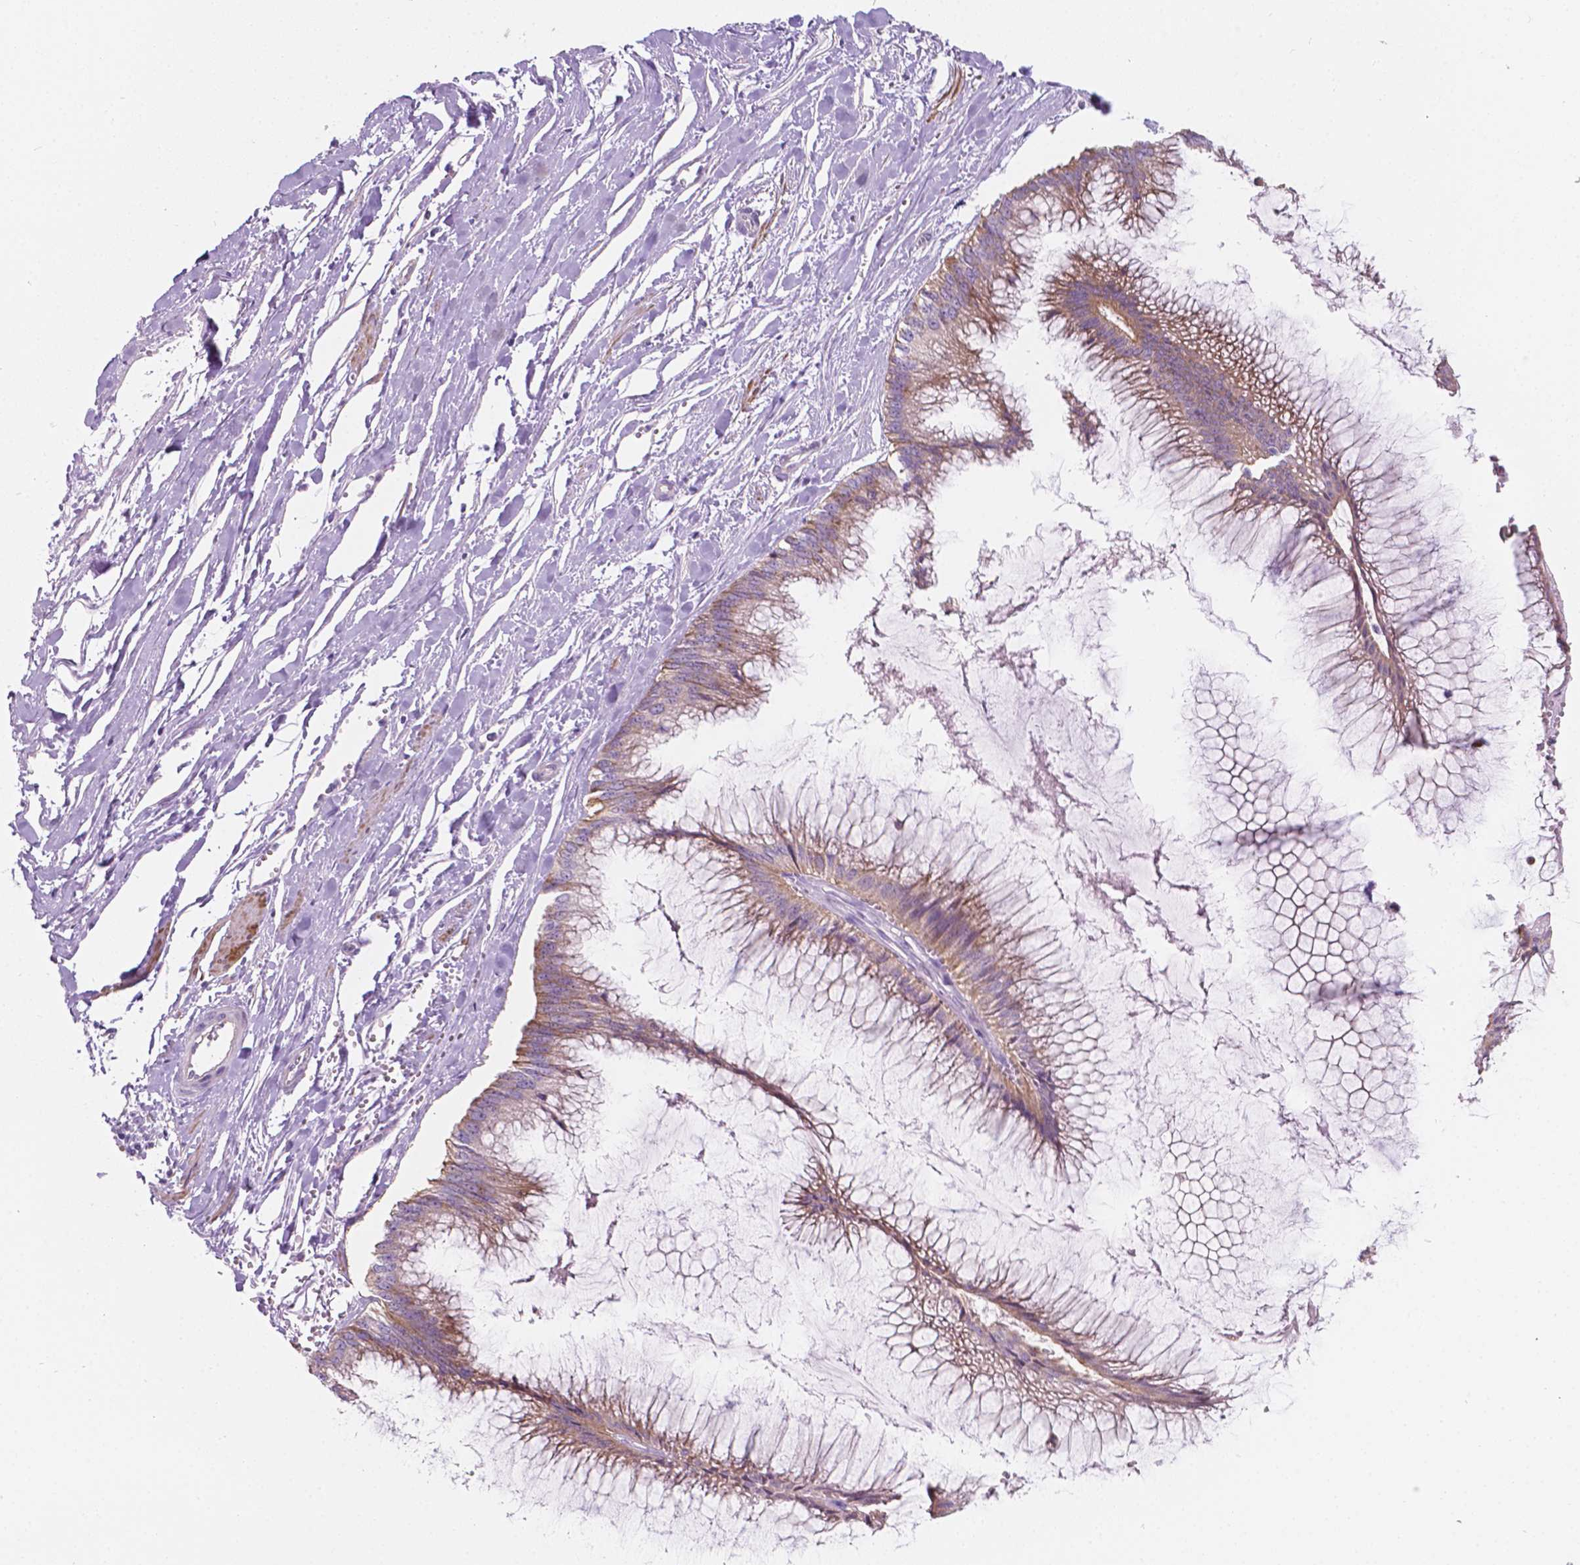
{"staining": {"intensity": "moderate", "quantity": ">75%", "location": "cytoplasmic/membranous"}, "tissue": "ovarian cancer", "cell_type": "Tumor cells", "image_type": "cancer", "snomed": [{"axis": "morphology", "description": "Cystadenocarcinoma, mucinous, NOS"}, {"axis": "topography", "description": "Ovary"}], "caption": "Immunohistochemistry (IHC) photomicrograph of neoplastic tissue: ovarian mucinous cystadenocarcinoma stained using IHC displays medium levels of moderate protein expression localized specifically in the cytoplasmic/membranous of tumor cells, appearing as a cytoplasmic/membranous brown color.", "gene": "NOS1AP", "patient": {"sex": "female", "age": 44}}